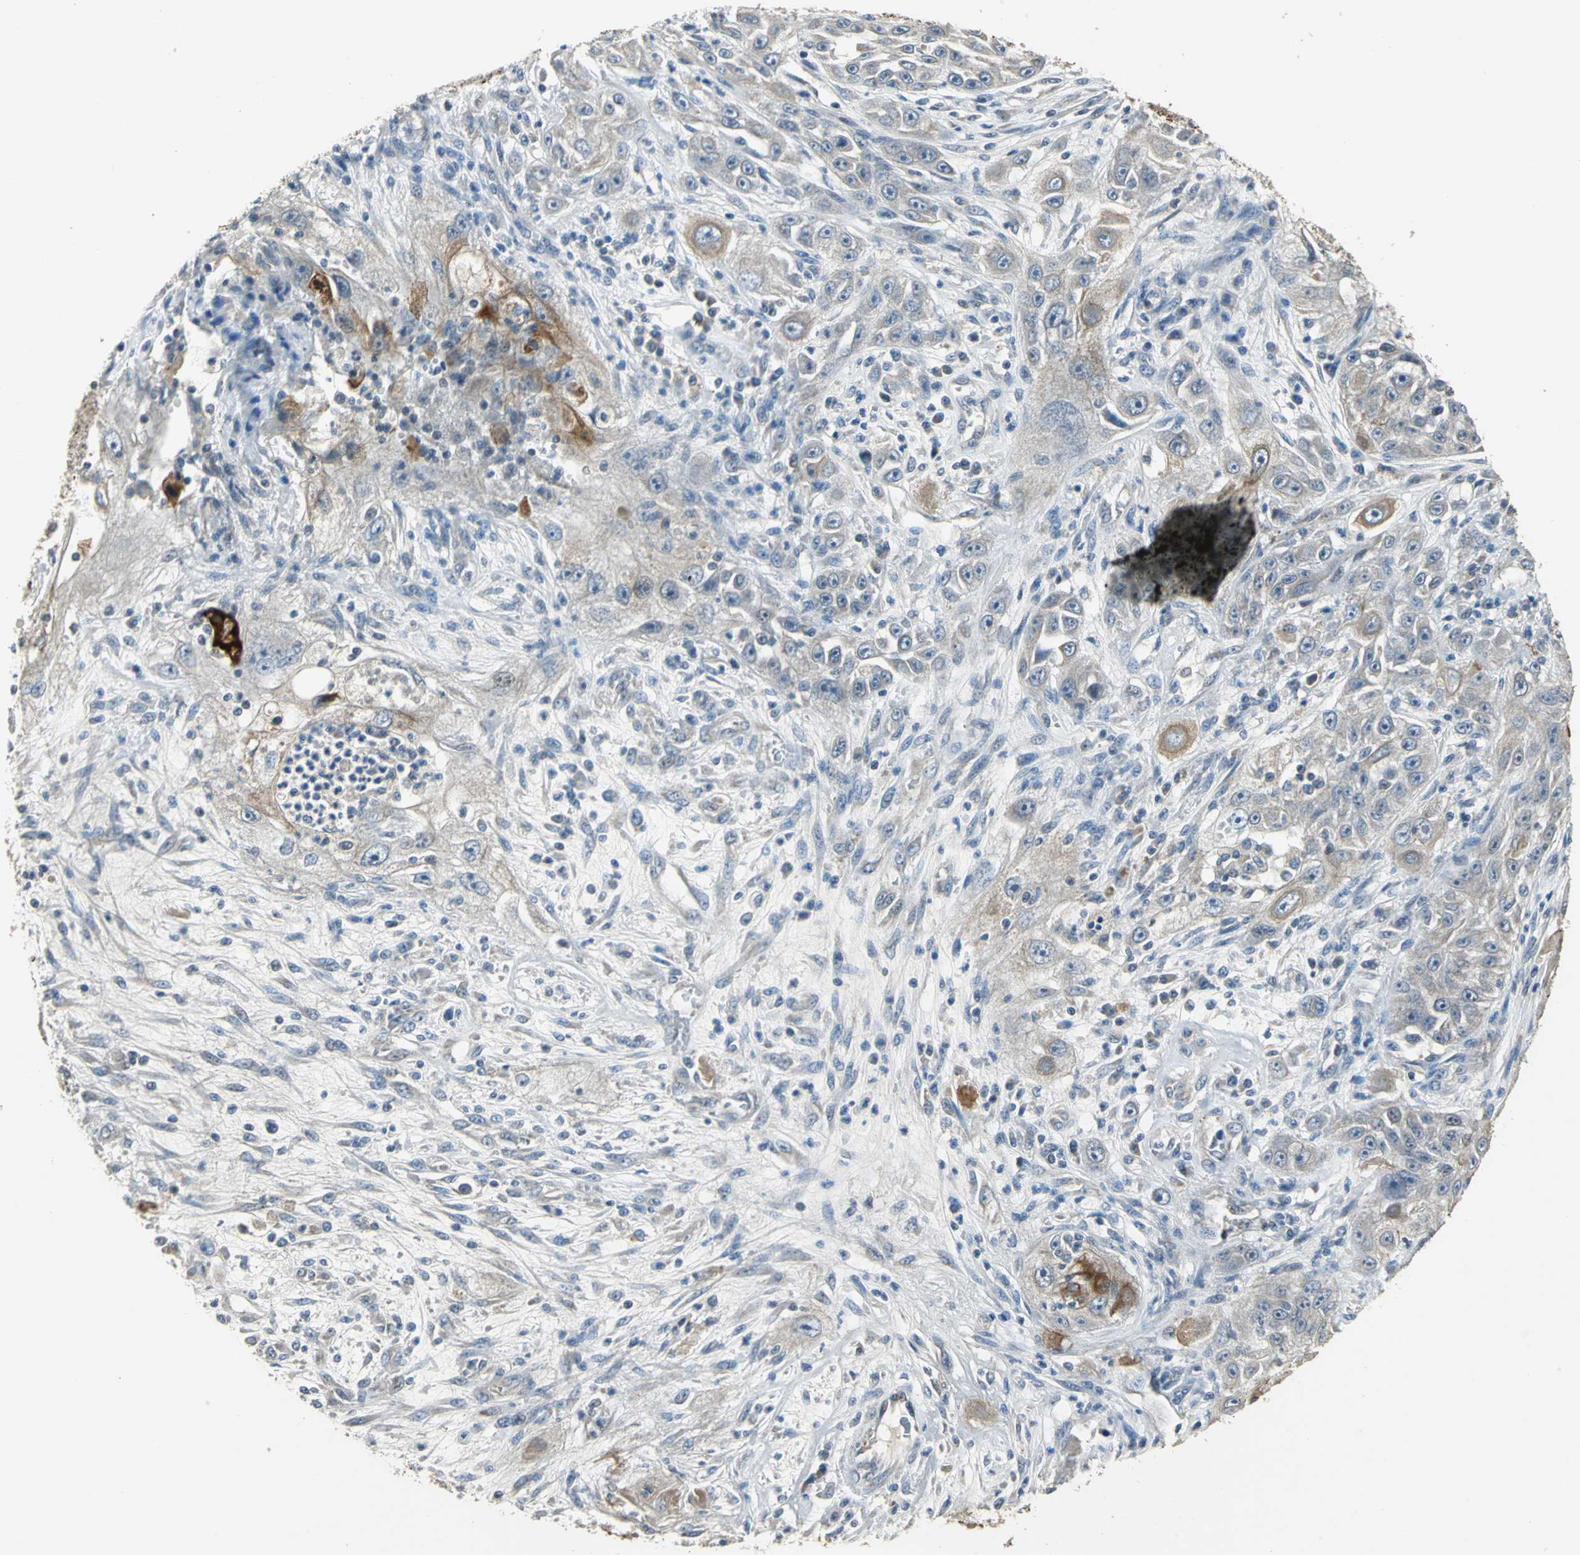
{"staining": {"intensity": "moderate", "quantity": "25%-75%", "location": "cytoplasmic/membranous"}, "tissue": "skin cancer", "cell_type": "Tumor cells", "image_type": "cancer", "snomed": [{"axis": "morphology", "description": "Squamous cell carcinoma, NOS"}, {"axis": "topography", "description": "Skin"}], "caption": "High-magnification brightfield microscopy of squamous cell carcinoma (skin) stained with DAB (3,3'-diaminobenzidine) (brown) and counterstained with hematoxylin (blue). tumor cells exhibit moderate cytoplasmic/membranous positivity is appreciated in approximately25%-75% of cells.", "gene": "JADE3", "patient": {"sex": "male", "age": 75}}